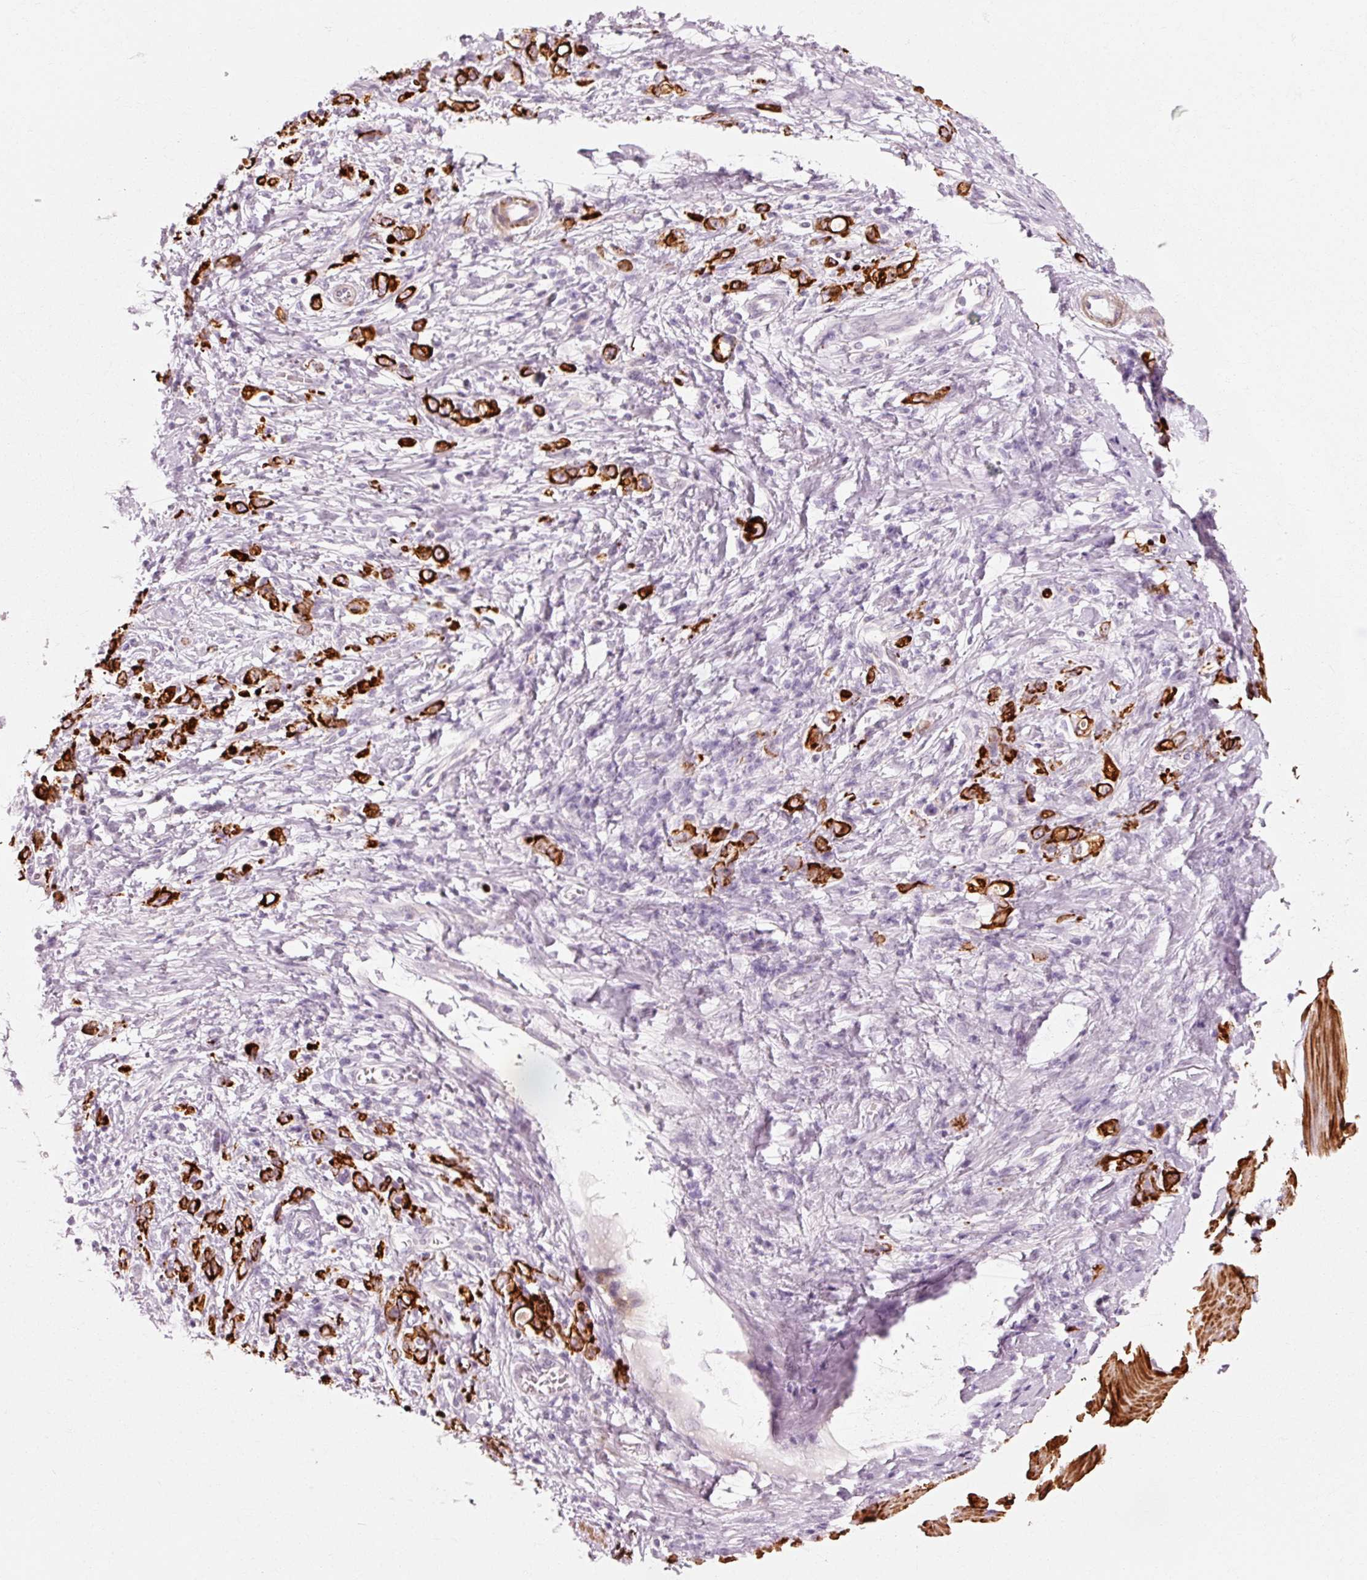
{"staining": {"intensity": "strong", "quantity": ">75%", "location": "cytoplasmic/membranous"}, "tissue": "stomach cancer", "cell_type": "Tumor cells", "image_type": "cancer", "snomed": [{"axis": "morphology", "description": "Adenocarcinoma, NOS"}, {"axis": "topography", "description": "Stomach"}], "caption": "This photomicrograph reveals immunohistochemistry (IHC) staining of human adenocarcinoma (stomach), with high strong cytoplasmic/membranous staining in approximately >75% of tumor cells.", "gene": "TRIM73", "patient": {"sex": "female", "age": 76}}